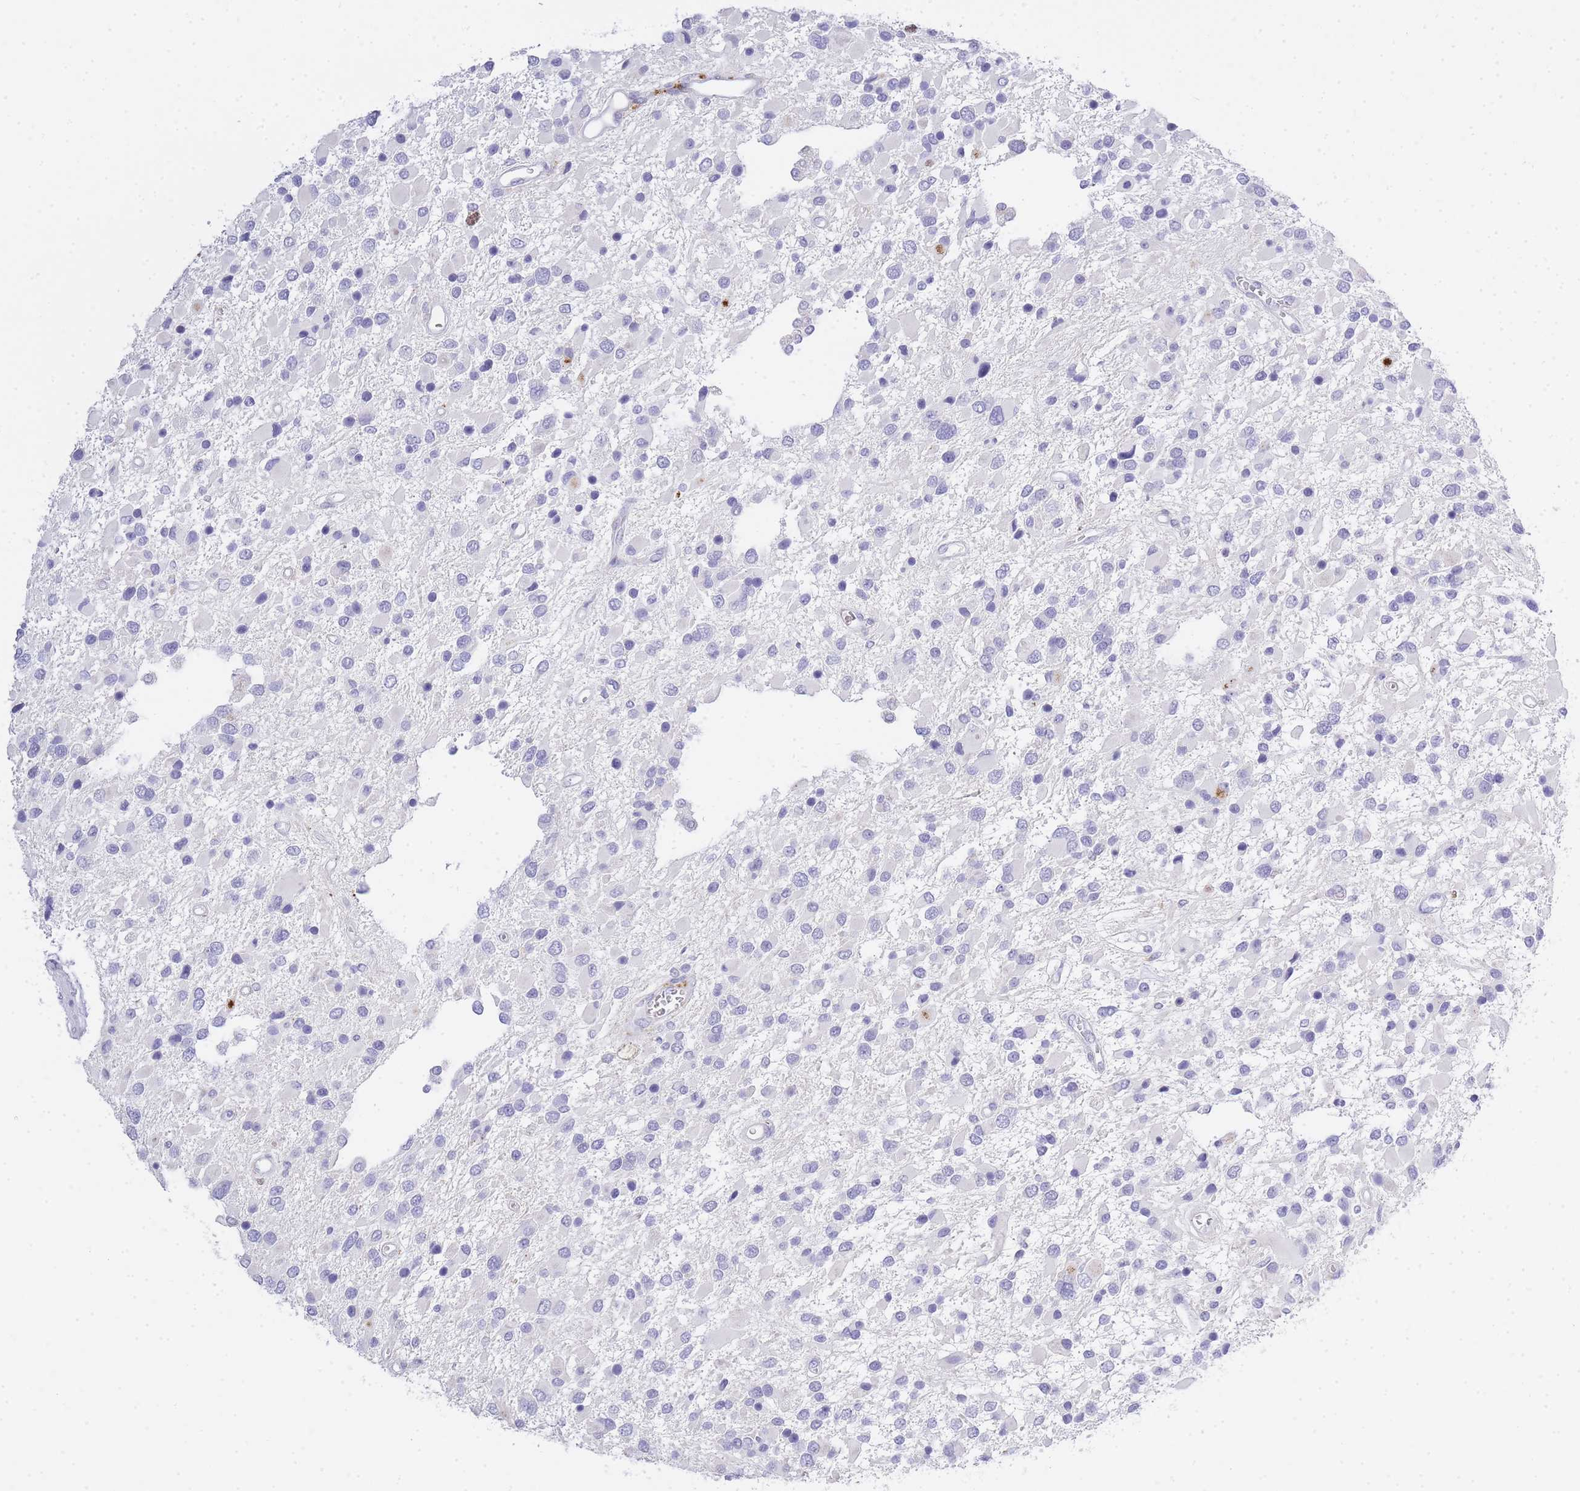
{"staining": {"intensity": "negative", "quantity": "none", "location": "none"}, "tissue": "glioma", "cell_type": "Tumor cells", "image_type": "cancer", "snomed": [{"axis": "morphology", "description": "Glioma, malignant, High grade"}, {"axis": "topography", "description": "Brain"}], "caption": "Tumor cells are negative for brown protein staining in malignant glioma (high-grade).", "gene": "RHO", "patient": {"sex": "male", "age": 53}}